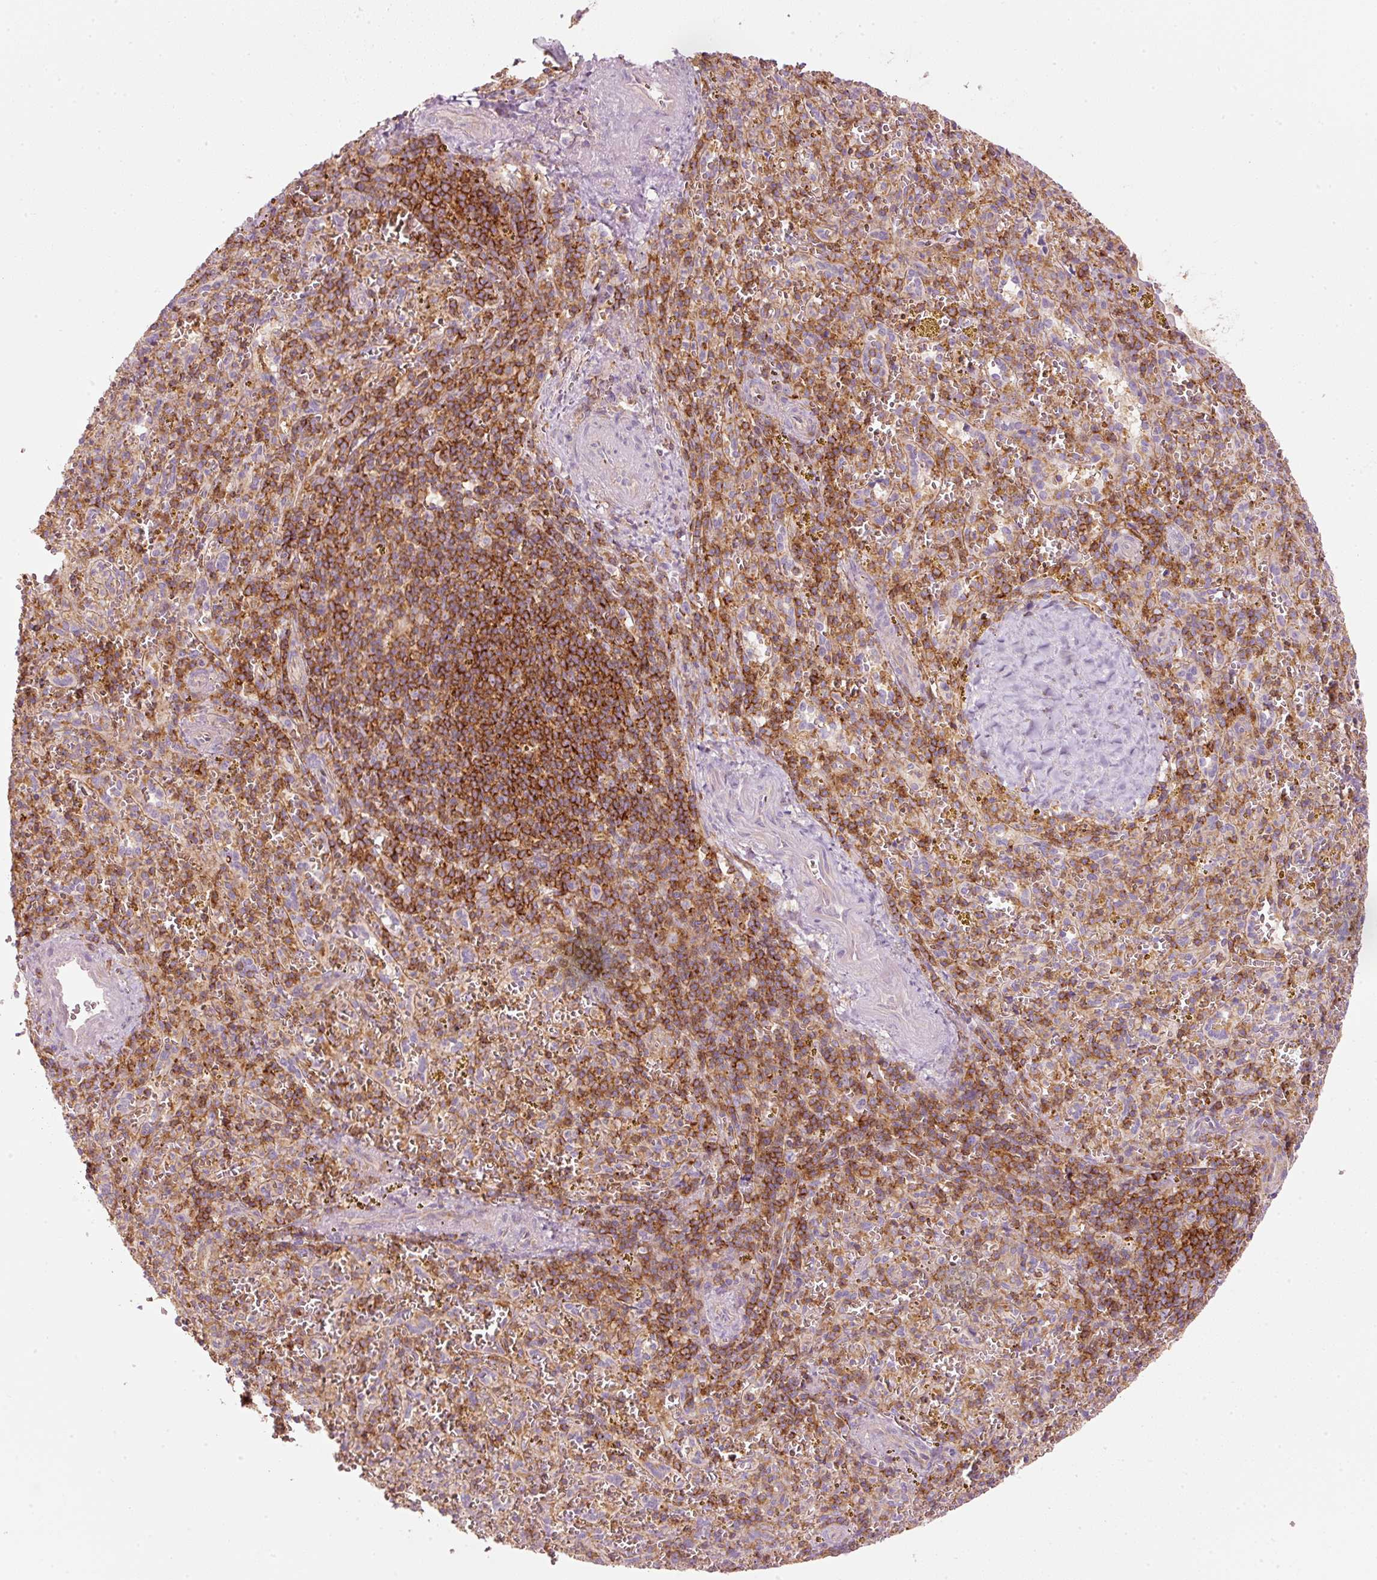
{"staining": {"intensity": "moderate", "quantity": "25%-75%", "location": "cytoplasmic/membranous"}, "tissue": "spleen", "cell_type": "Cells in red pulp", "image_type": "normal", "snomed": [{"axis": "morphology", "description": "Normal tissue, NOS"}, {"axis": "topography", "description": "Spleen"}], "caption": "About 25%-75% of cells in red pulp in normal spleen display moderate cytoplasmic/membranous protein positivity as visualized by brown immunohistochemical staining.", "gene": "SIPA1", "patient": {"sex": "male", "age": 57}}